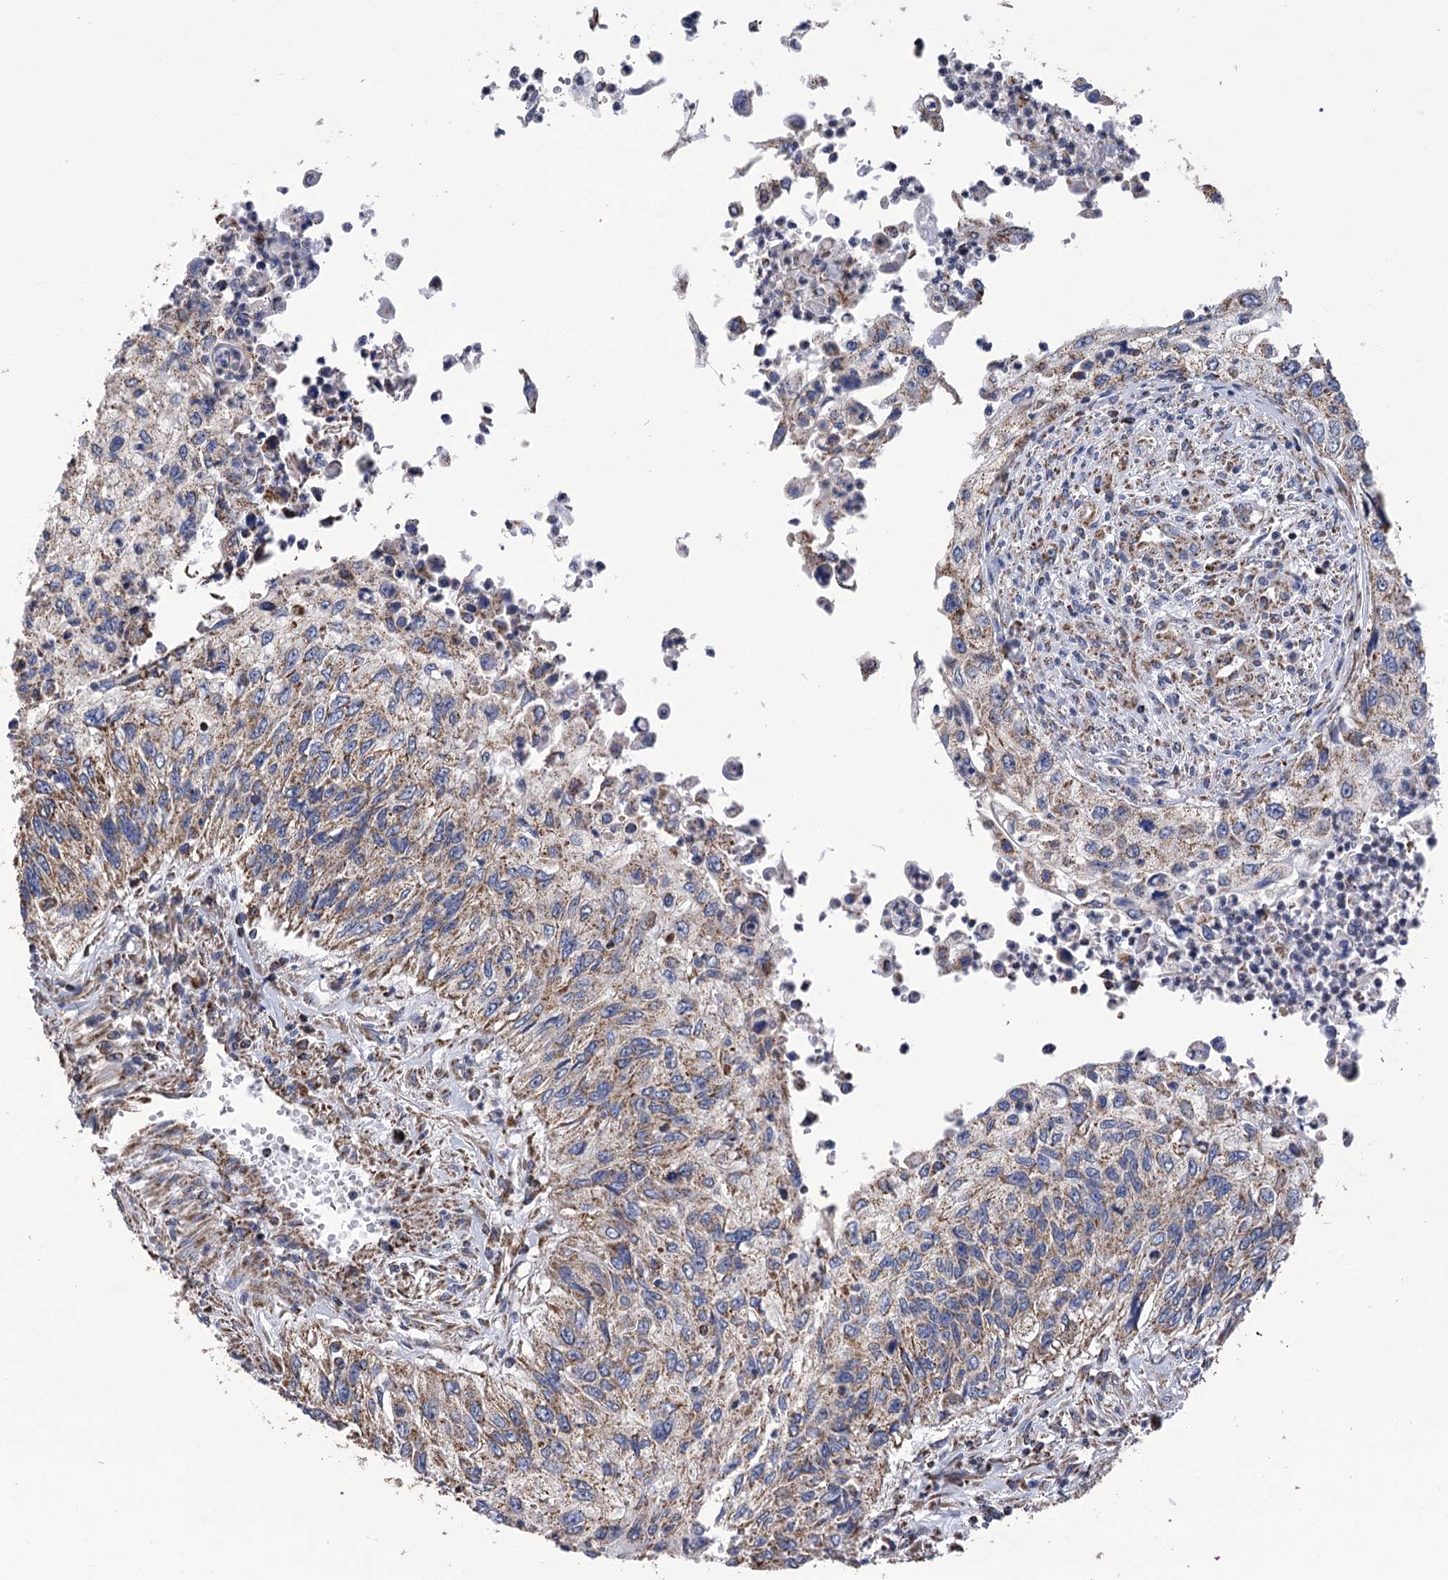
{"staining": {"intensity": "weak", "quantity": ">75%", "location": "cytoplasmic/membranous"}, "tissue": "urothelial cancer", "cell_type": "Tumor cells", "image_type": "cancer", "snomed": [{"axis": "morphology", "description": "Urothelial carcinoma, High grade"}, {"axis": "topography", "description": "Urinary bladder"}], "caption": "Protein analysis of high-grade urothelial carcinoma tissue exhibits weak cytoplasmic/membranous expression in about >75% of tumor cells. Using DAB (brown) and hematoxylin (blue) stains, captured at high magnification using brightfield microscopy.", "gene": "CCDC73", "patient": {"sex": "female", "age": 60}}